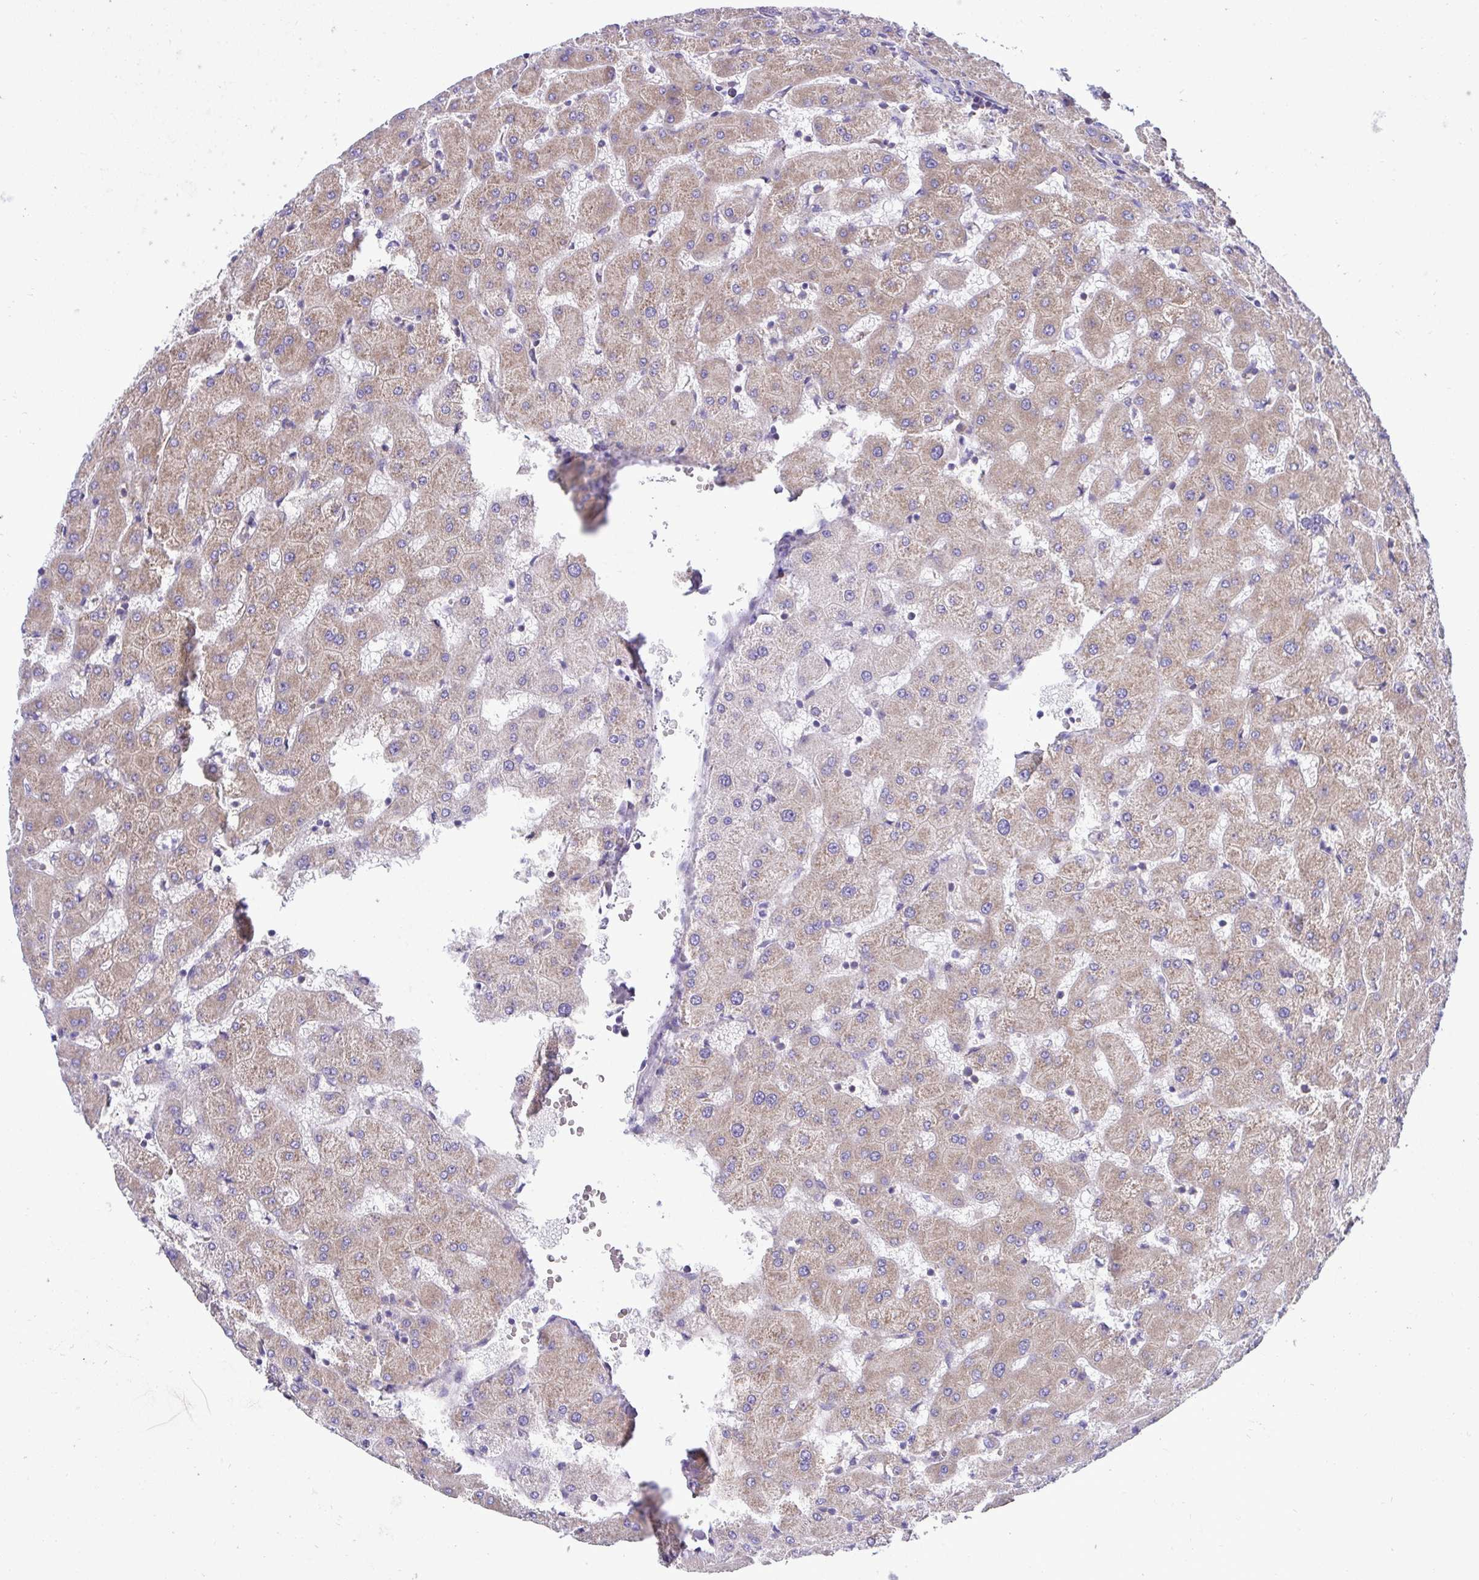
{"staining": {"intensity": "negative", "quantity": "none", "location": "none"}, "tissue": "liver", "cell_type": "Cholangiocytes", "image_type": "normal", "snomed": [{"axis": "morphology", "description": "Normal tissue, NOS"}, {"axis": "topography", "description": "Liver"}], "caption": "The immunohistochemistry photomicrograph has no significant expression in cholangiocytes of liver. (Stains: DAB (3,3'-diaminobenzidine) immunohistochemistry (IHC) with hematoxylin counter stain, Microscopy: brightfield microscopy at high magnification).", "gene": "RPL7", "patient": {"sex": "female", "age": 63}}